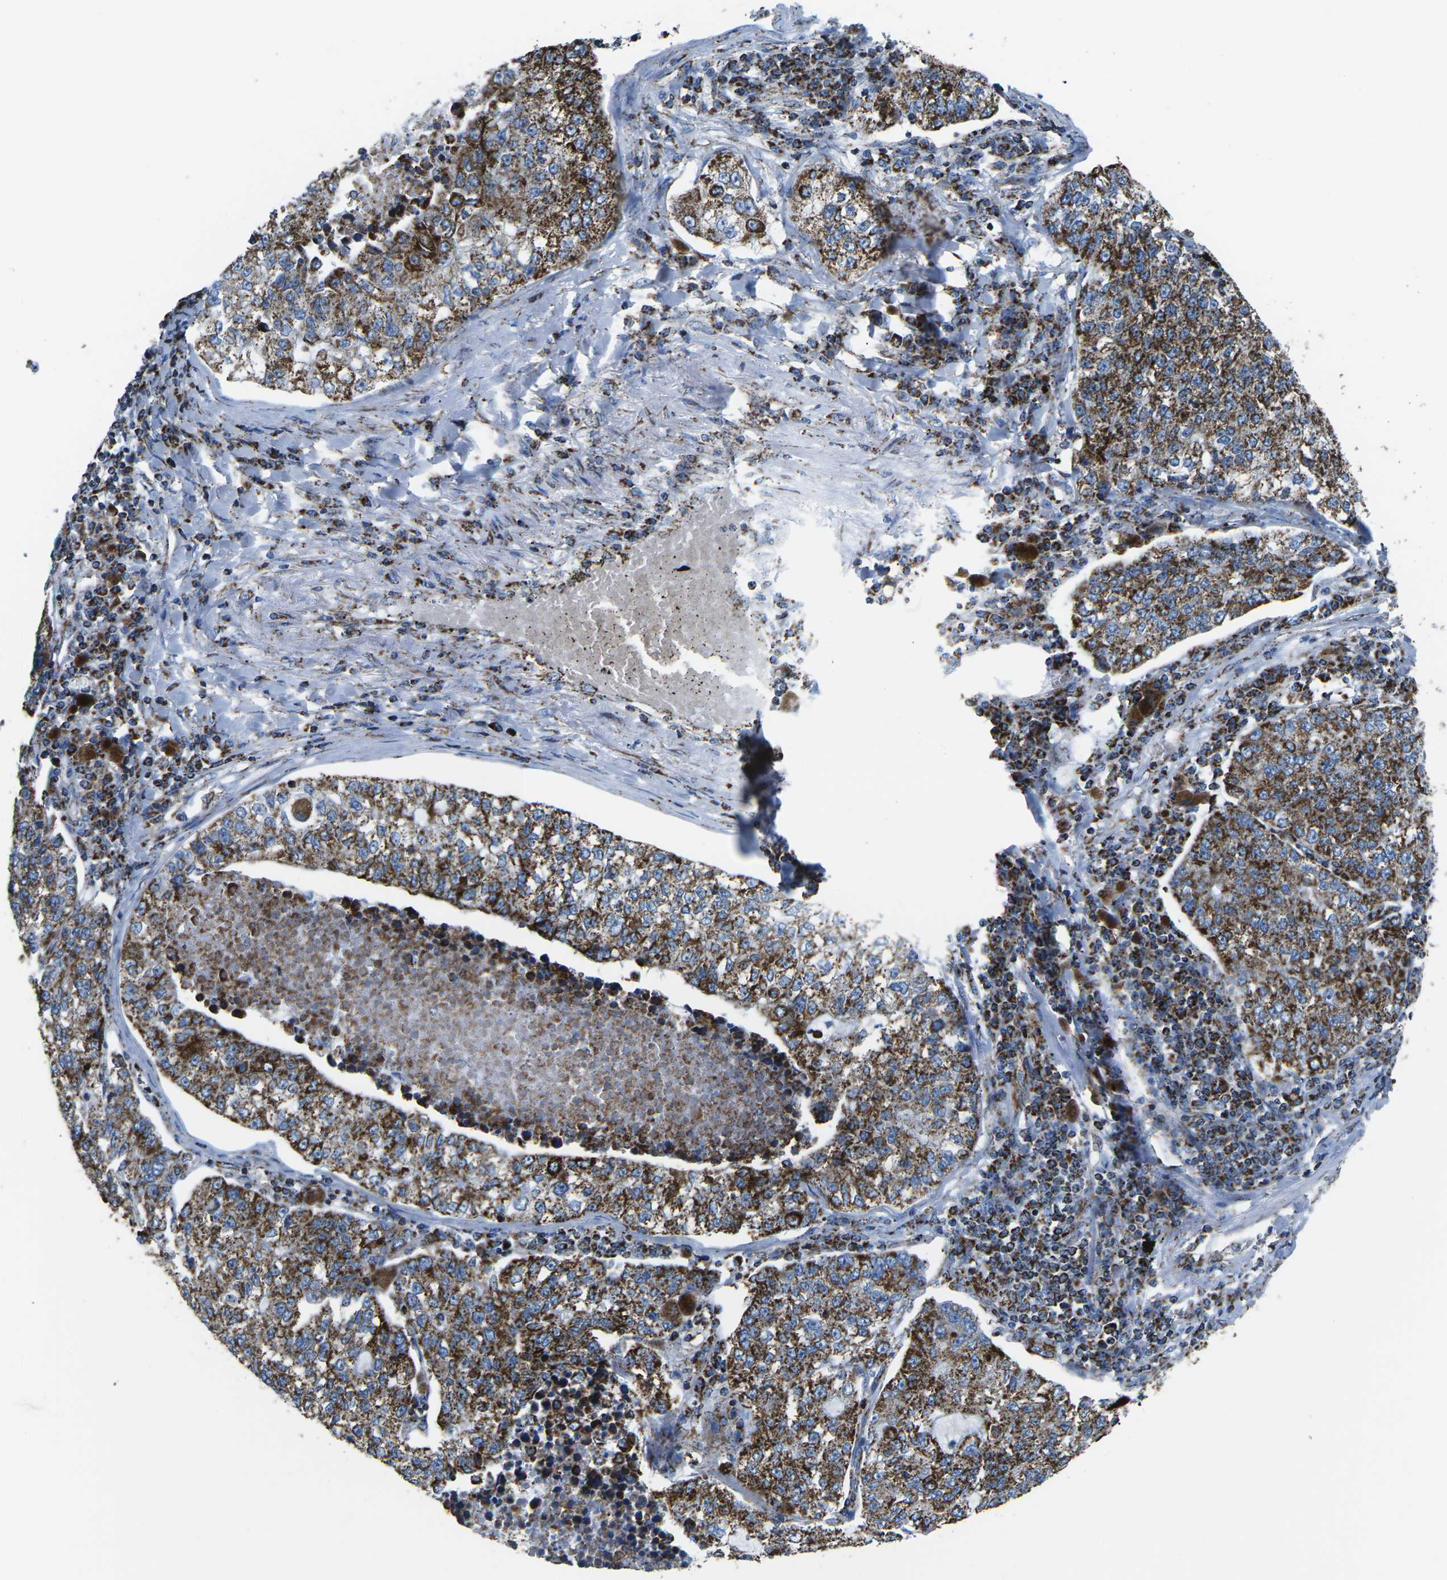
{"staining": {"intensity": "strong", "quantity": "<25%", "location": "cytoplasmic/membranous"}, "tissue": "lung cancer", "cell_type": "Tumor cells", "image_type": "cancer", "snomed": [{"axis": "morphology", "description": "Adenocarcinoma, NOS"}, {"axis": "topography", "description": "Lung"}], "caption": "Lung cancer (adenocarcinoma) stained with a protein marker demonstrates strong staining in tumor cells.", "gene": "MT-CO2", "patient": {"sex": "male", "age": 49}}